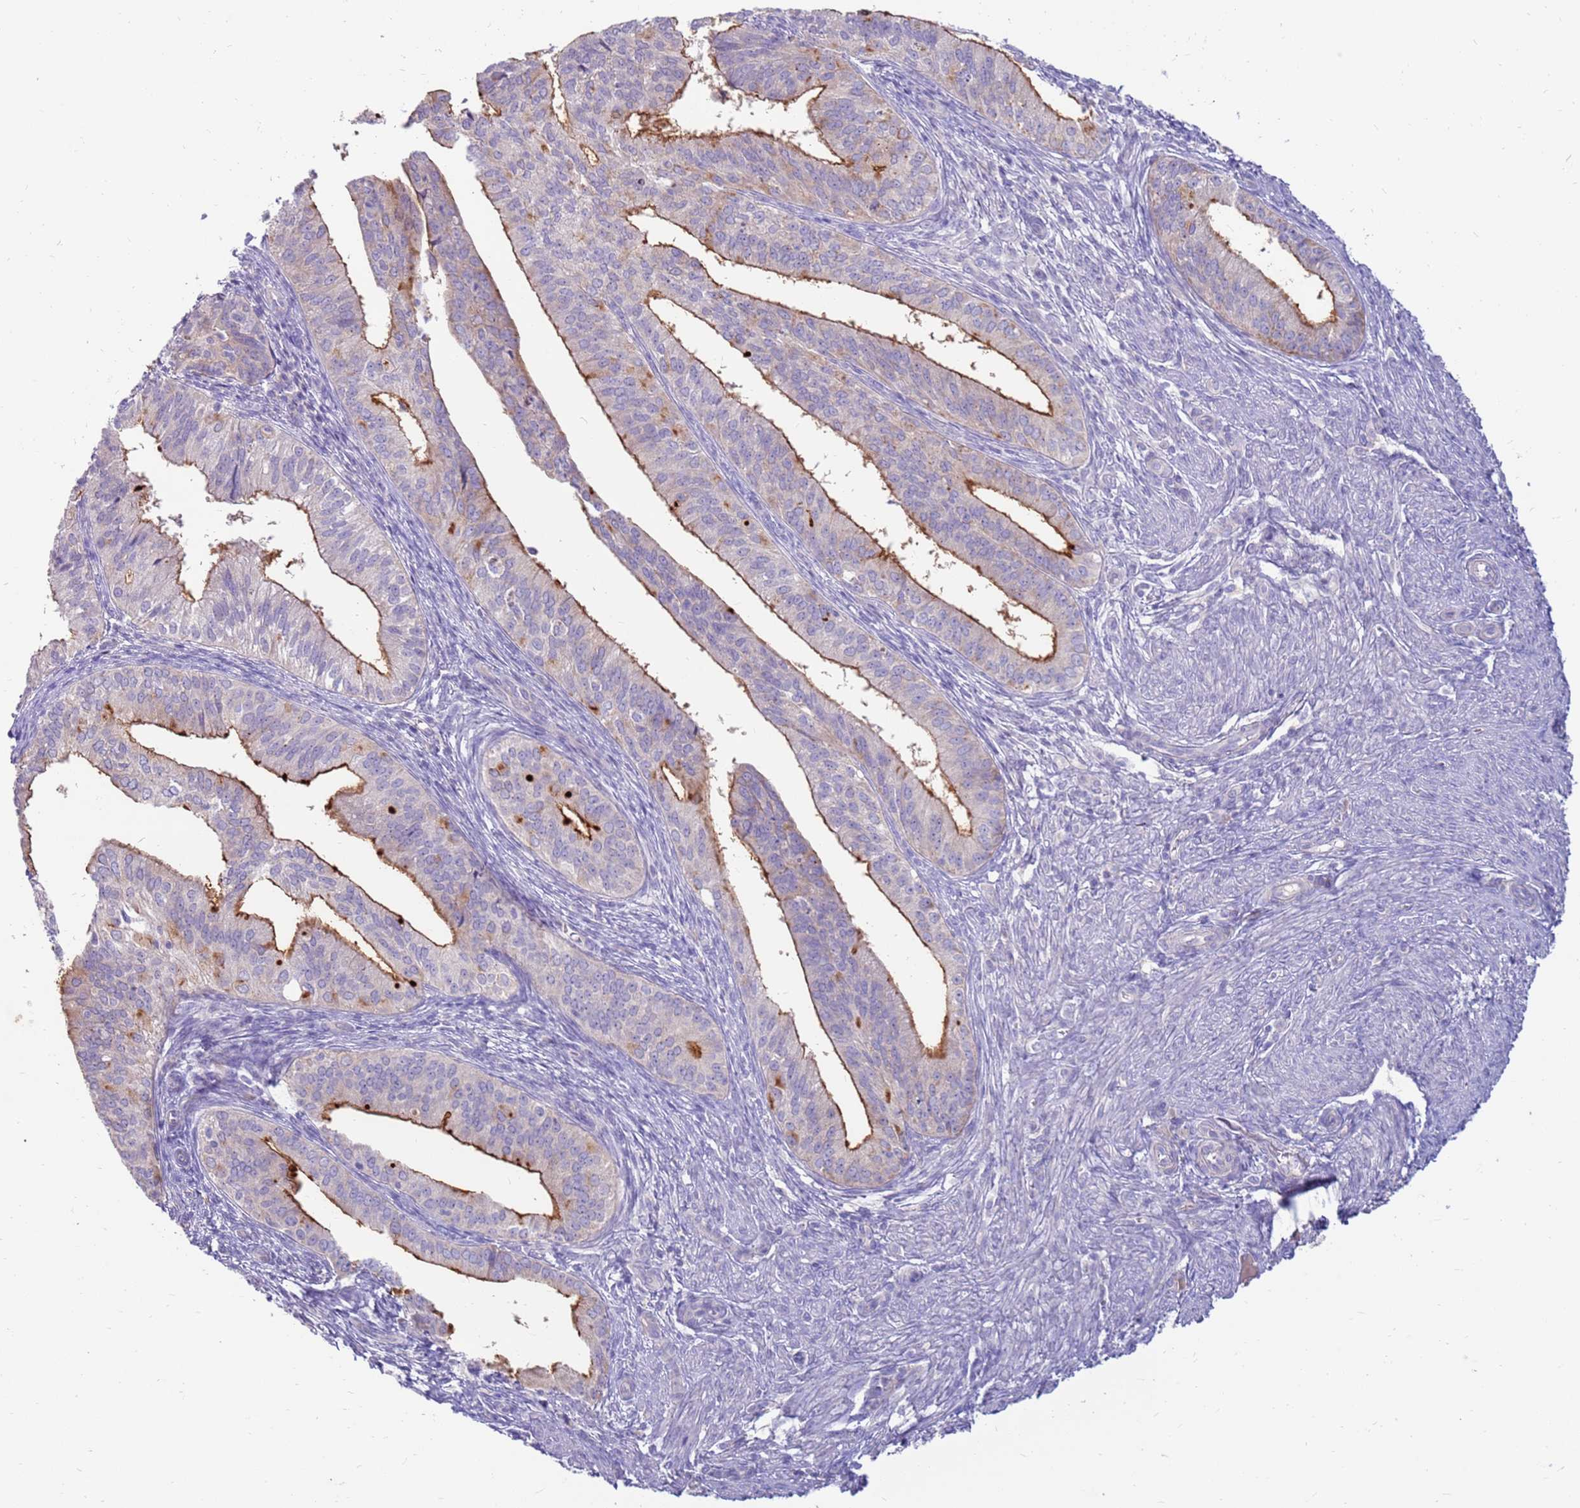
{"staining": {"intensity": "moderate", "quantity": "25%-75%", "location": "cytoplasmic/membranous"}, "tissue": "endometrial cancer", "cell_type": "Tumor cells", "image_type": "cancer", "snomed": [{"axis": "morphology", "description": "Adenocarcinoma, NOS"}, {"axis": "topography", "description": "Endometrium"}], "caption": "Protein expression analysis of endometrial cancer reveals moderate cytoplasmic/membranous staining in approximately 25%-75% of tumor cells.", "gene": "SLC44A4", "patient": {"sex": "female", "age": 50}}